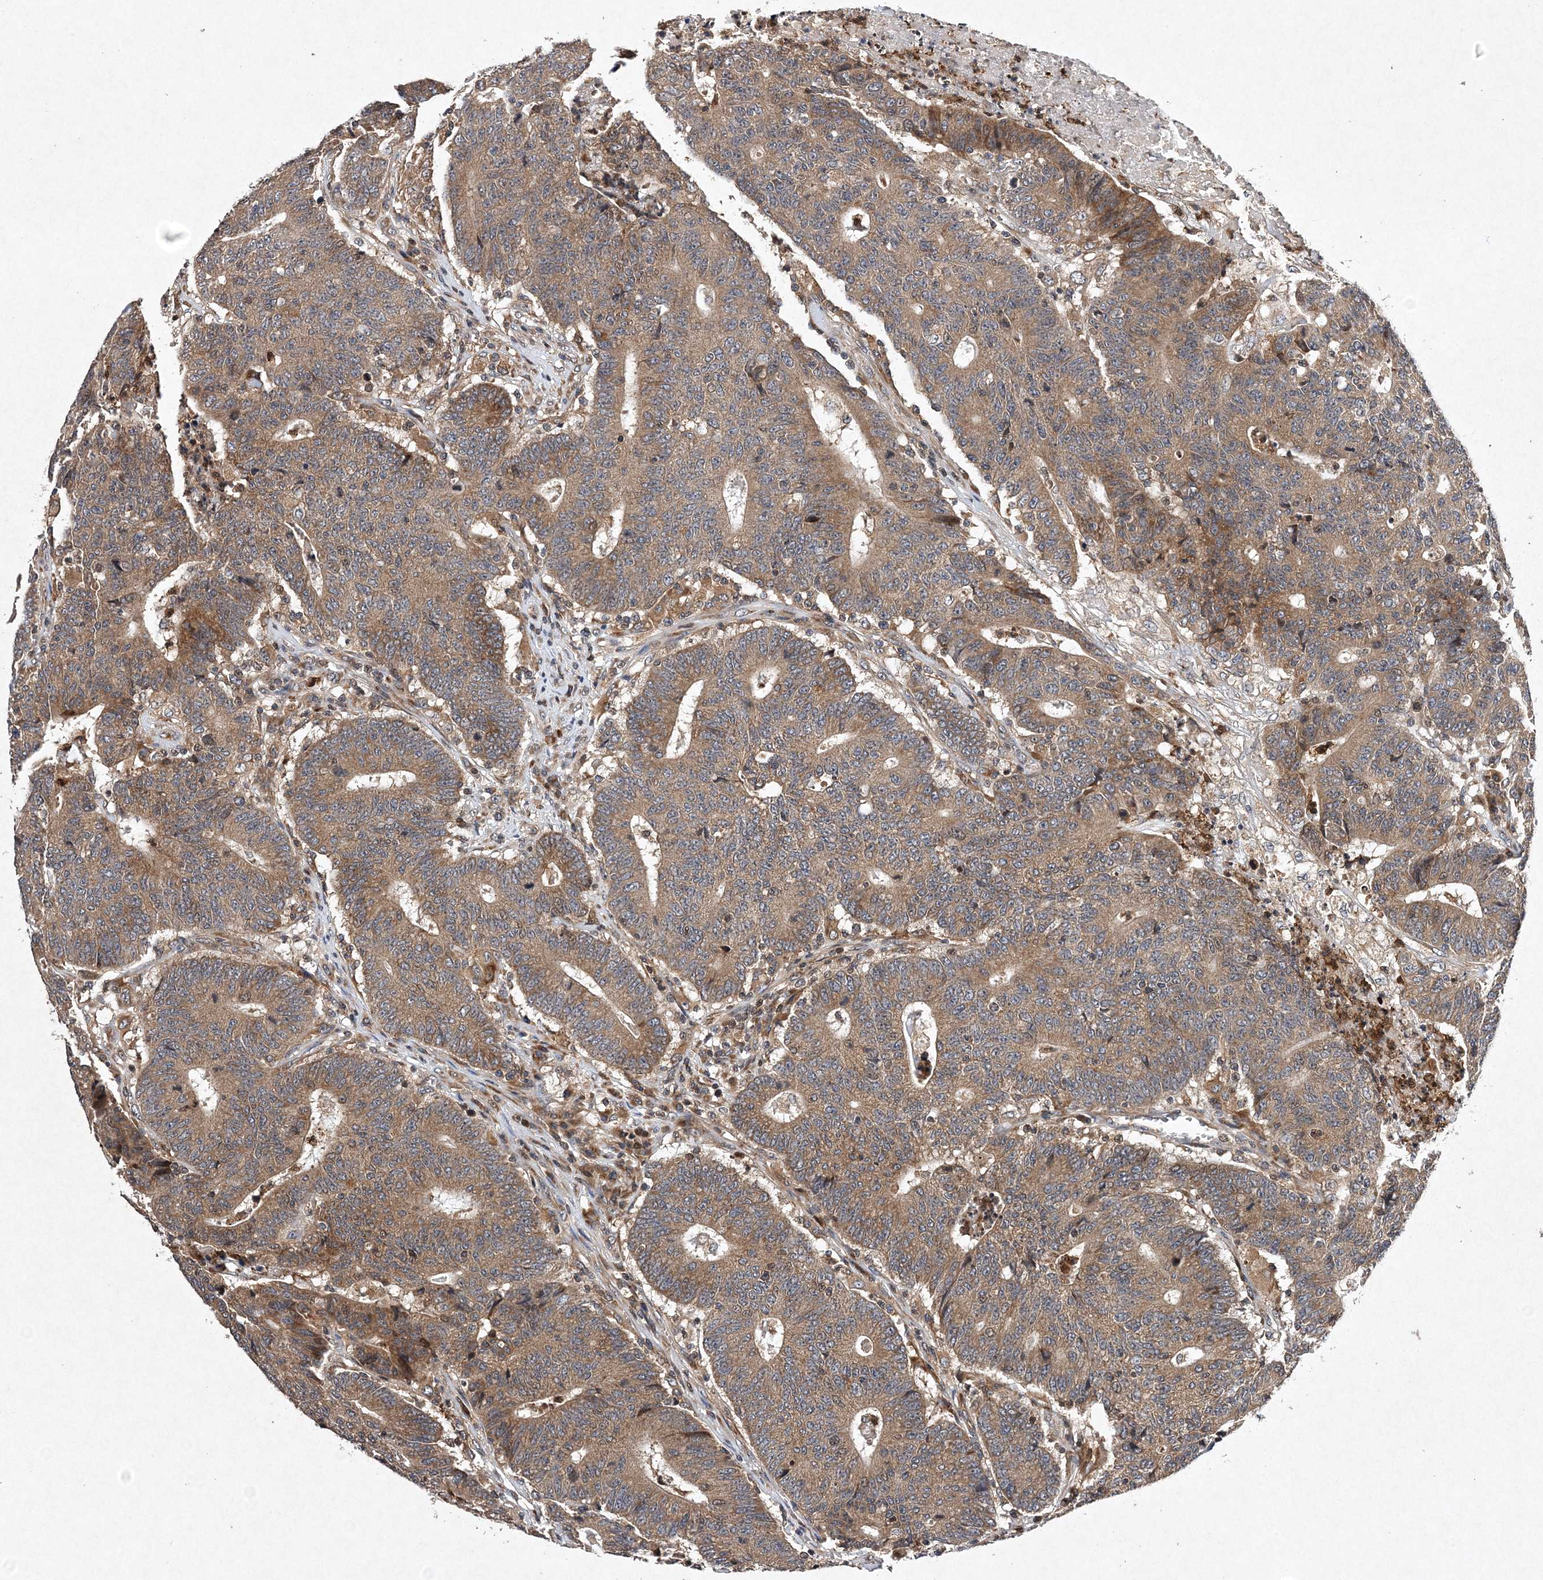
{"staining": {"intensity": "moderate", "quantity": ">75%", "location": "cytoplasmic/membranous"}, "tissue": "colorectal cancer", "cell_type": "Tumor cells", "image_type": "cancer", "snomed": [{"axis": "morphology", "description": "Normal tissue, NOS"}, {"axis": "morphology", "description": "Adenocarcinoma, NOS"}, {"axis": "topography", "description": "Colon"}], "caption": "Colorectal adenocarcinoma stained with a brown dye demonstrates moderate cytoplasmic/membranous positive expression in about >75% of tumor cells.", "gene": "PROSER1", "patient": {"sex": "female", "age": 75}}